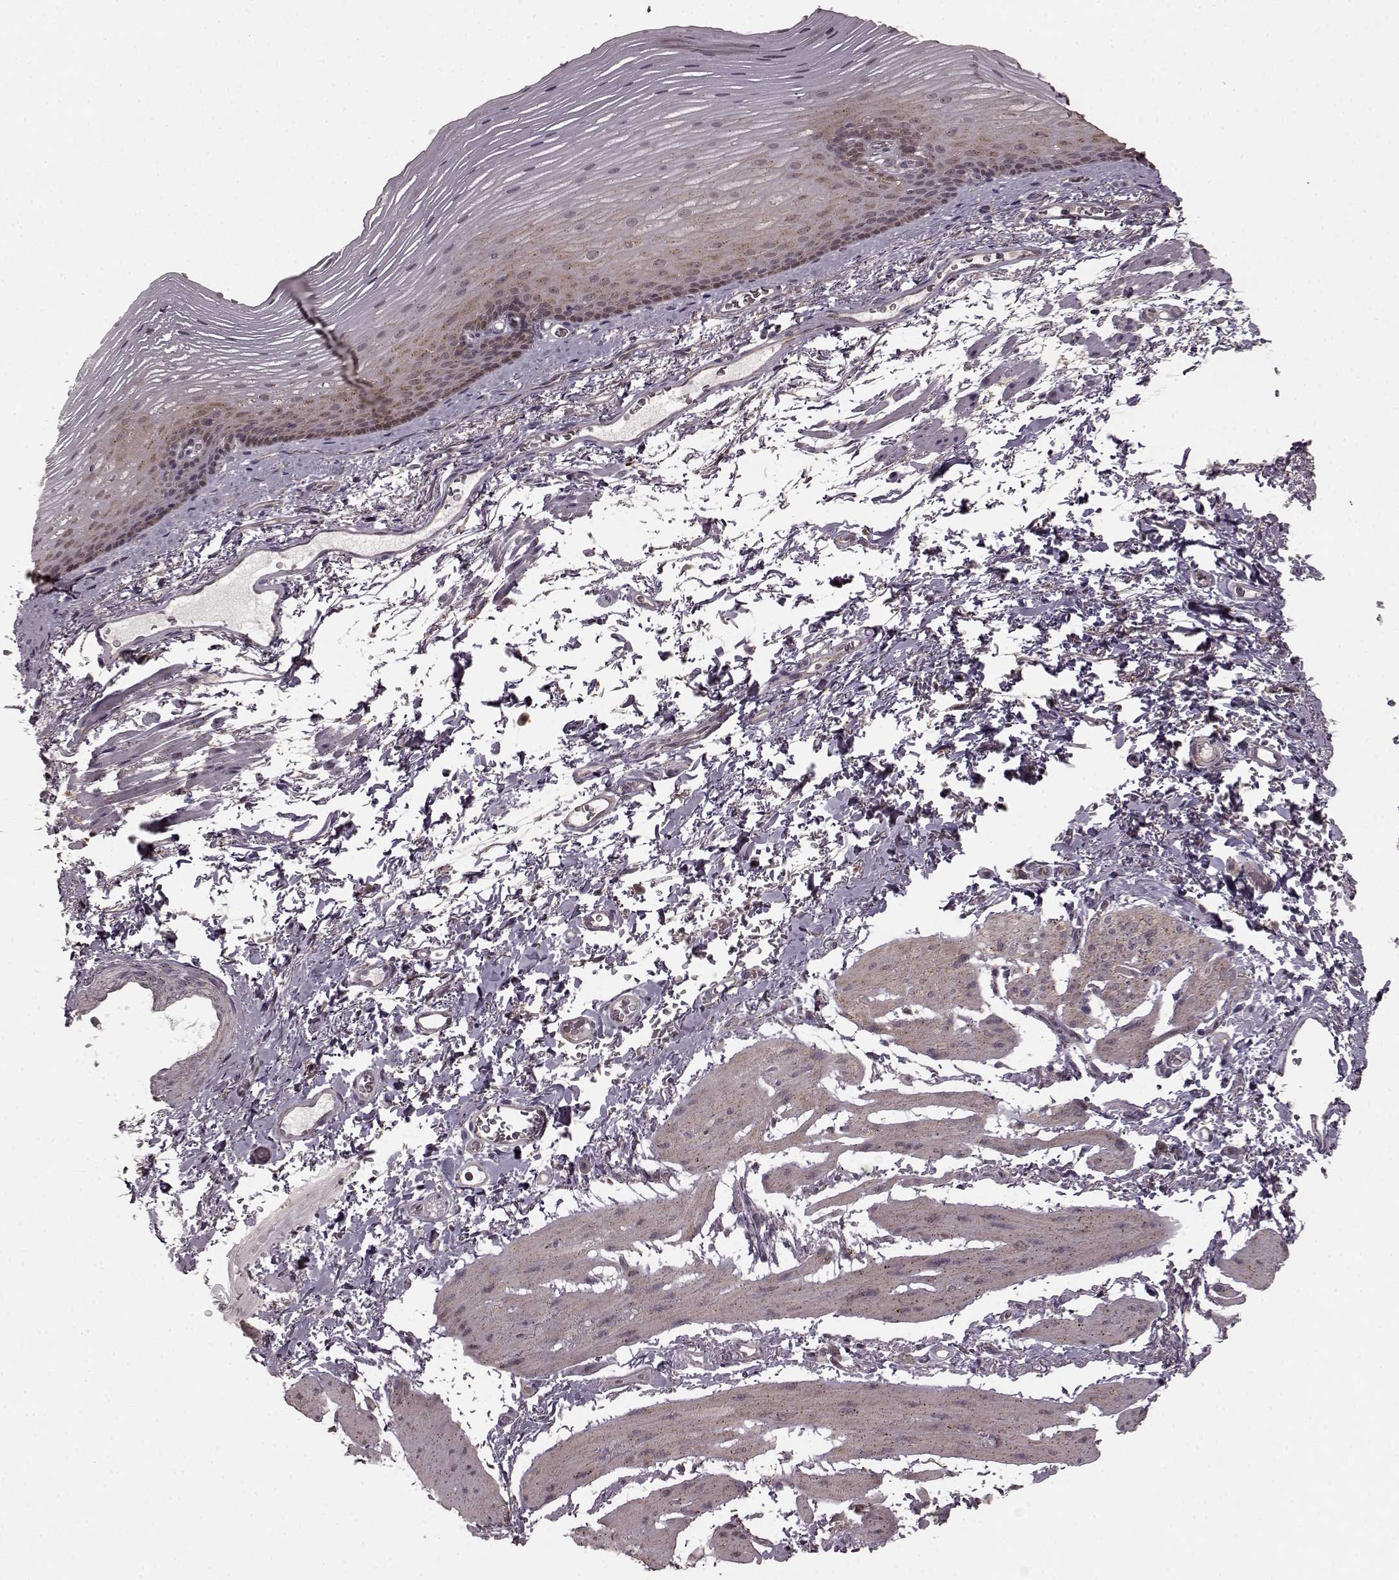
{"staining": {"intensity": "moderate", "quantity": "<25%", "location": "nuclear"}, "tissue": "esophagus", "cell_type": "Squamous epithelial cells", "image_type": "normal", "snomed": [{"axis": "morphology", "description": "Normal tissue, NOS"}, {"axis": "topography", "description": "Esophagus"}], "caption": "Normal esophagus demonstrates moderate nuclear expression in approximately <25% of squamous epithelial cells, visualized by immunohistochemistry. (DAB (3,3'-diaminobenzidine) IHC with brightfield microscopy, high magnification).", "gene": "GSS", "patient": {"sex": "male", "age": 76}}